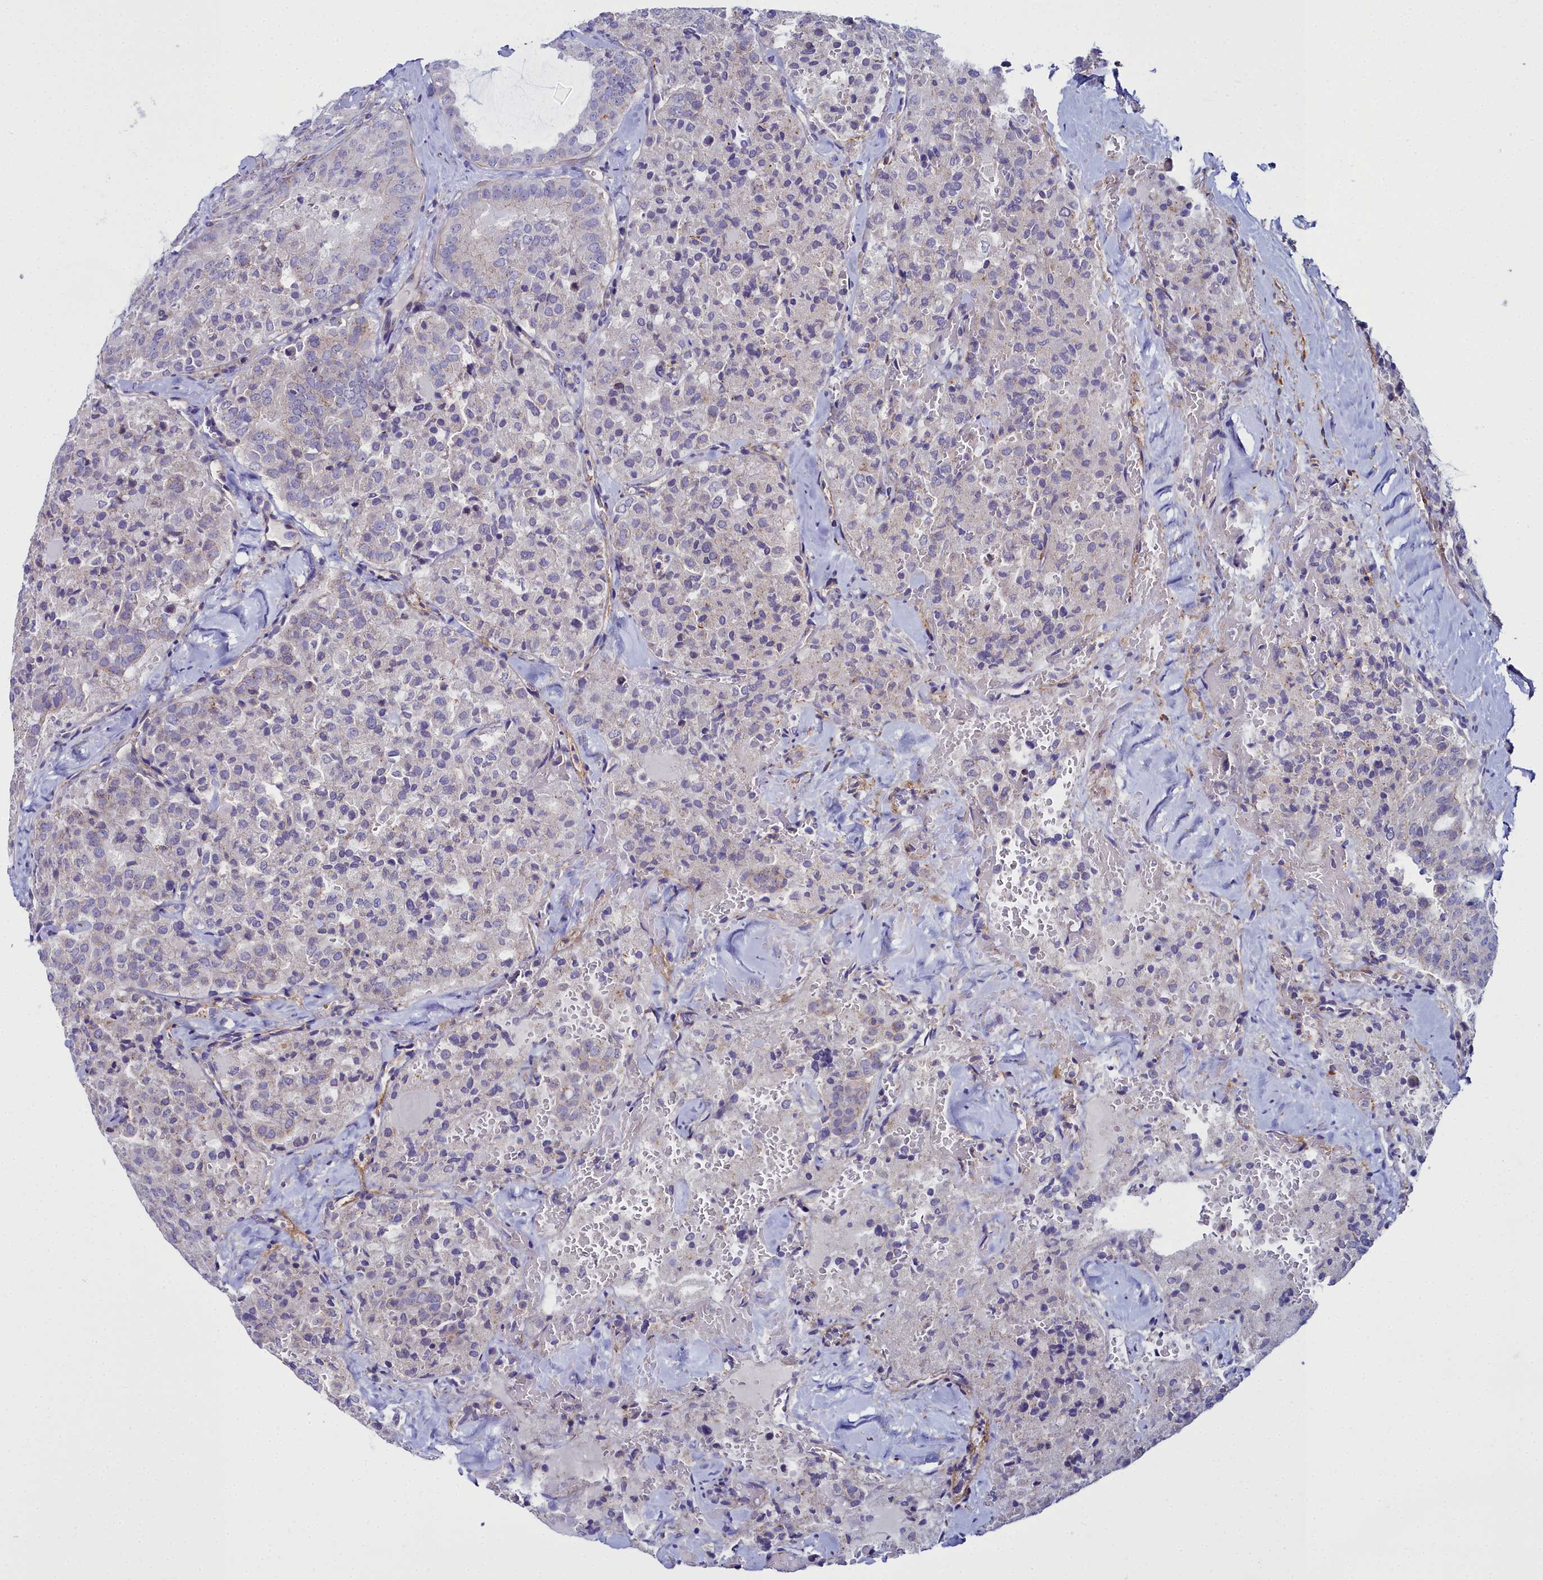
{"staining": {"intensity": "negative", "quantity": "none", "location": "none"}, "tissue": "thyroid cancer", "cell_type": "Tumor cells", "image_type": "cancer", "snomed": [{"axis": "morphology", "description": "Follicular adenoma carcinoma, NOS"}, {"axis": "topography", "description": "Thyroid gland"}], "caption": "Thyroid follicular adenoma carcinoma stained for a protein using immunohistochemistry (IHC) demonstrates no positivity tumor cells.", "gene": "FADS3", "patient": {"sex": "male", "age": 75}}